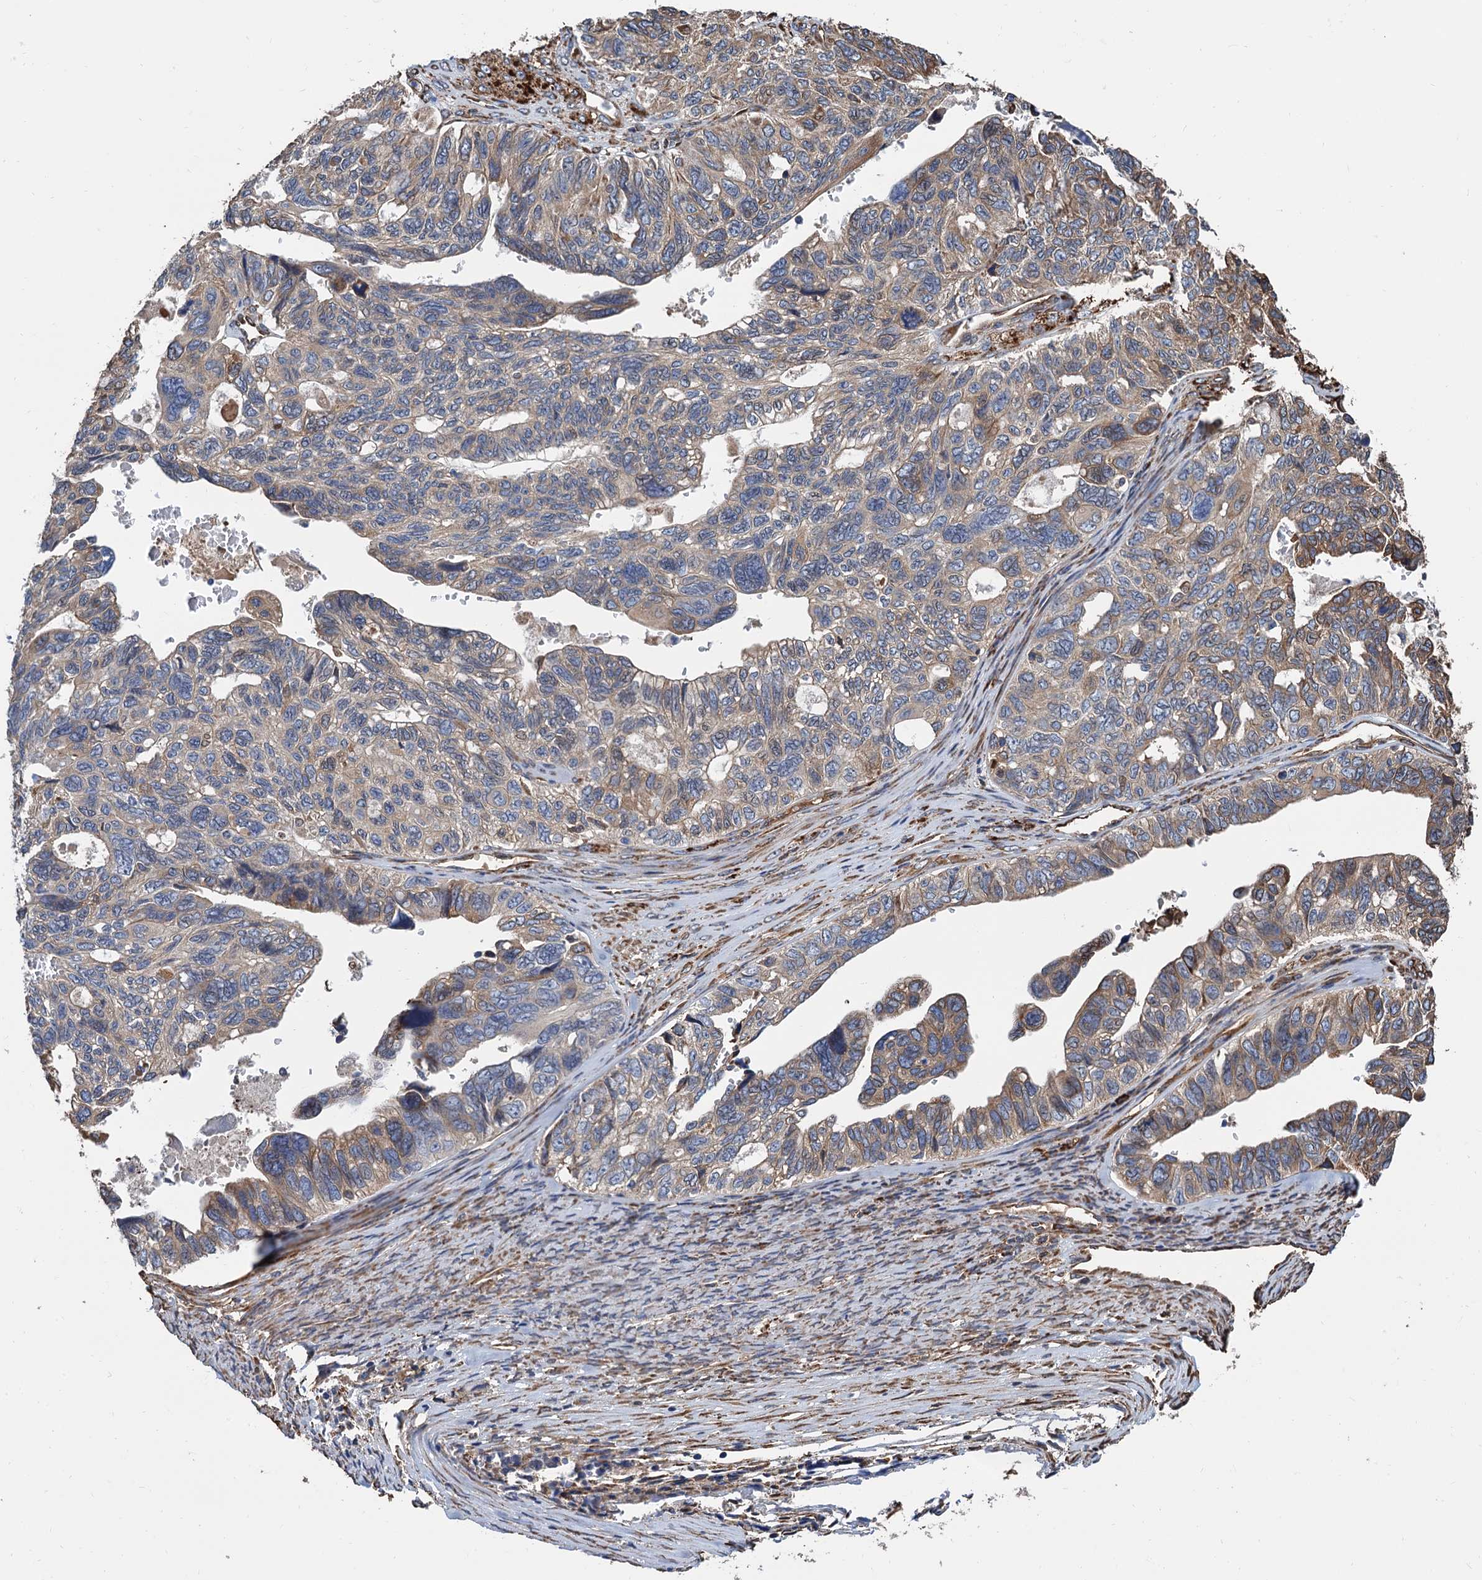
{"staining": {"intensity": "weak", "quantity": "25%-75%", "location": "cytoplasmic/membranous"}, "tissue": "ovarian cancer", "cell_type": "Tumor cells", "image_type": "cancer", "snomed": [{"axis": "morphology", "description": "Cystadenocarcinoma, serous, NOS"}, {"axis": "topography", "description": "Ovary"}], "caption": "Ovarian cancer (serous cystadenocarcinoma) stained with a protein marker shows weak staining in tumor cells.", "gene": "CNNM1", "patient": {"sex": "female", "age": 79}}